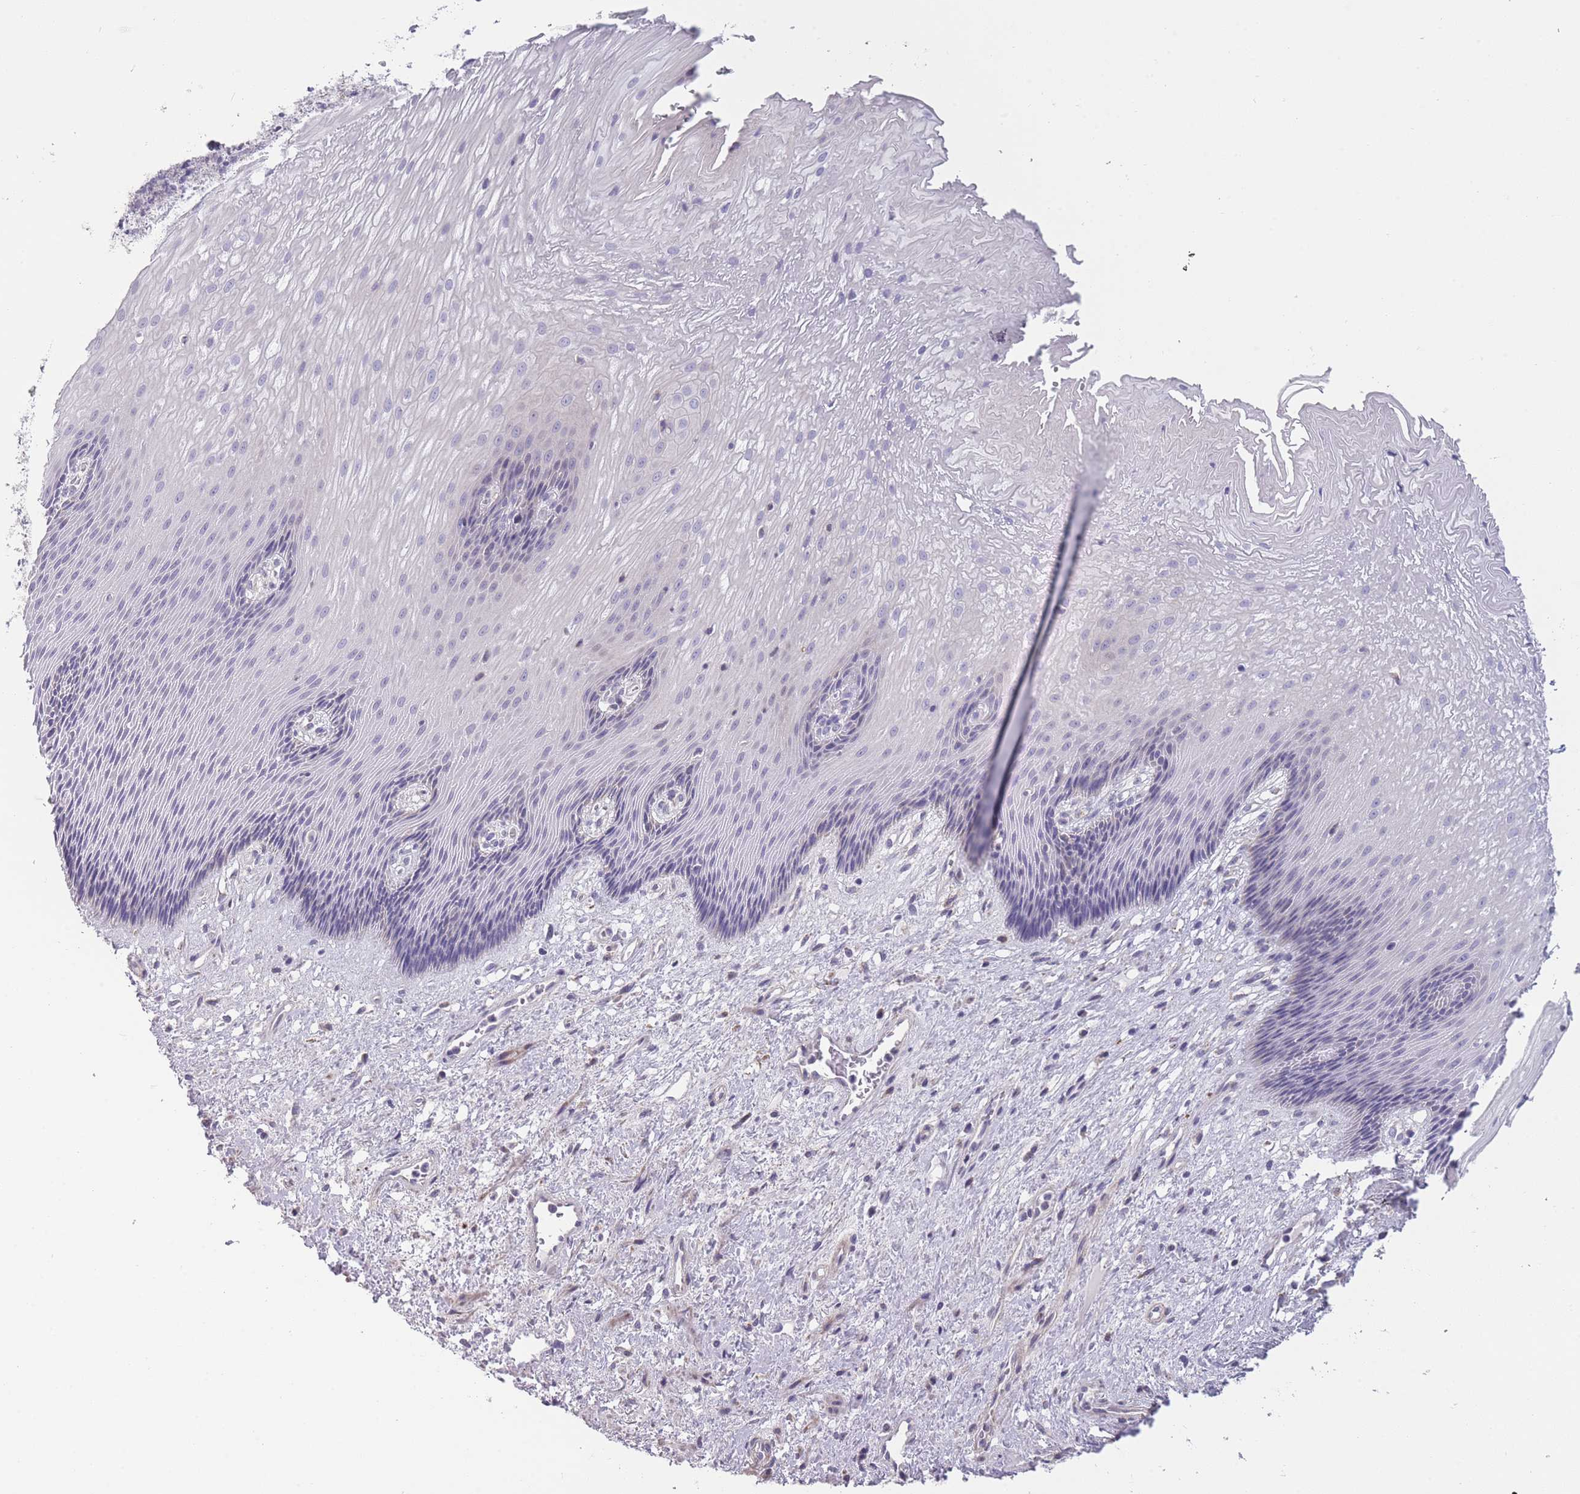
{"staining": {"intensity": "negative", "quantity": "none", "location": "none"}, "tissue": "esophagus", "cell_type": "Squamous epithelial cells", "image_type": "normal", "snomed": [{"axis": "morphology", "description": "Normal tissue, NOS"}, {"axis": "topography", "description": "Esophagus"}], "caption": "The immunohistochemistry (IHC) micrograph has no significant positivity in squamous epithelial cells of esophagus.", "gene": "ZBTB24", "patient": {"sex": "male", "age": 60}}